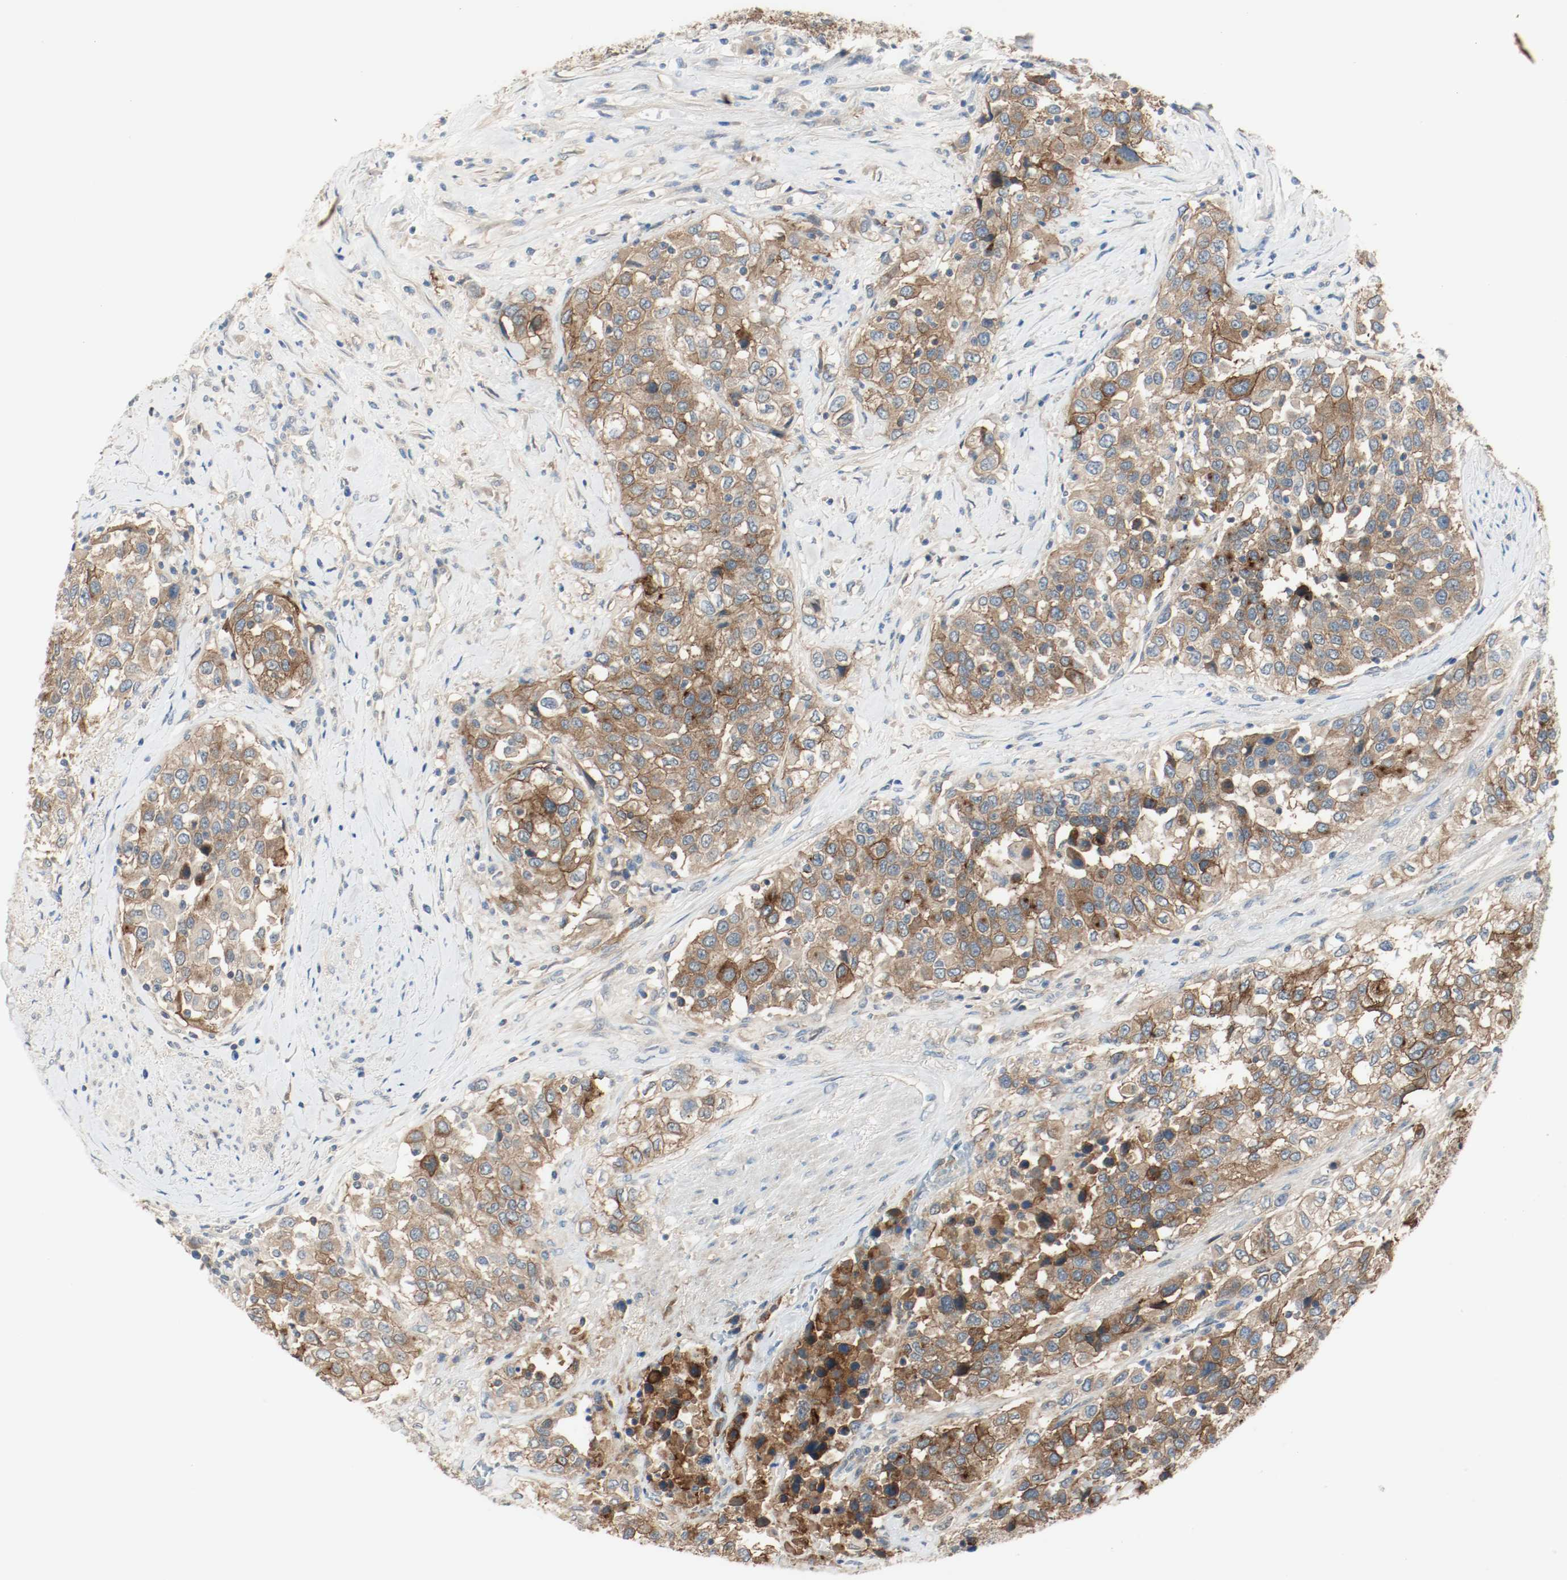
{"staining": {"intensity": "strong", "quantity": "25%-75%", "location": "cytoplasmic/membranous"}, "tissue": "urothelial cancer", "cell_type": "Tumor cells", "image_type": "cancer", "snomed": [{"axis": "morphology", "description": "Urothelial carcinoma, High grade"}, {"axis": "topography", "description": "Urinary bladder"}], "caption": "Immunohistochemistry (IHC) (DAB) staining of human urothelial cancer shows strong cytoplasmic/membranous protein staining in about 25%-75% of tumor cells.", "gene": "MELTF", "patient": {"sex": "female", "age": 80}}